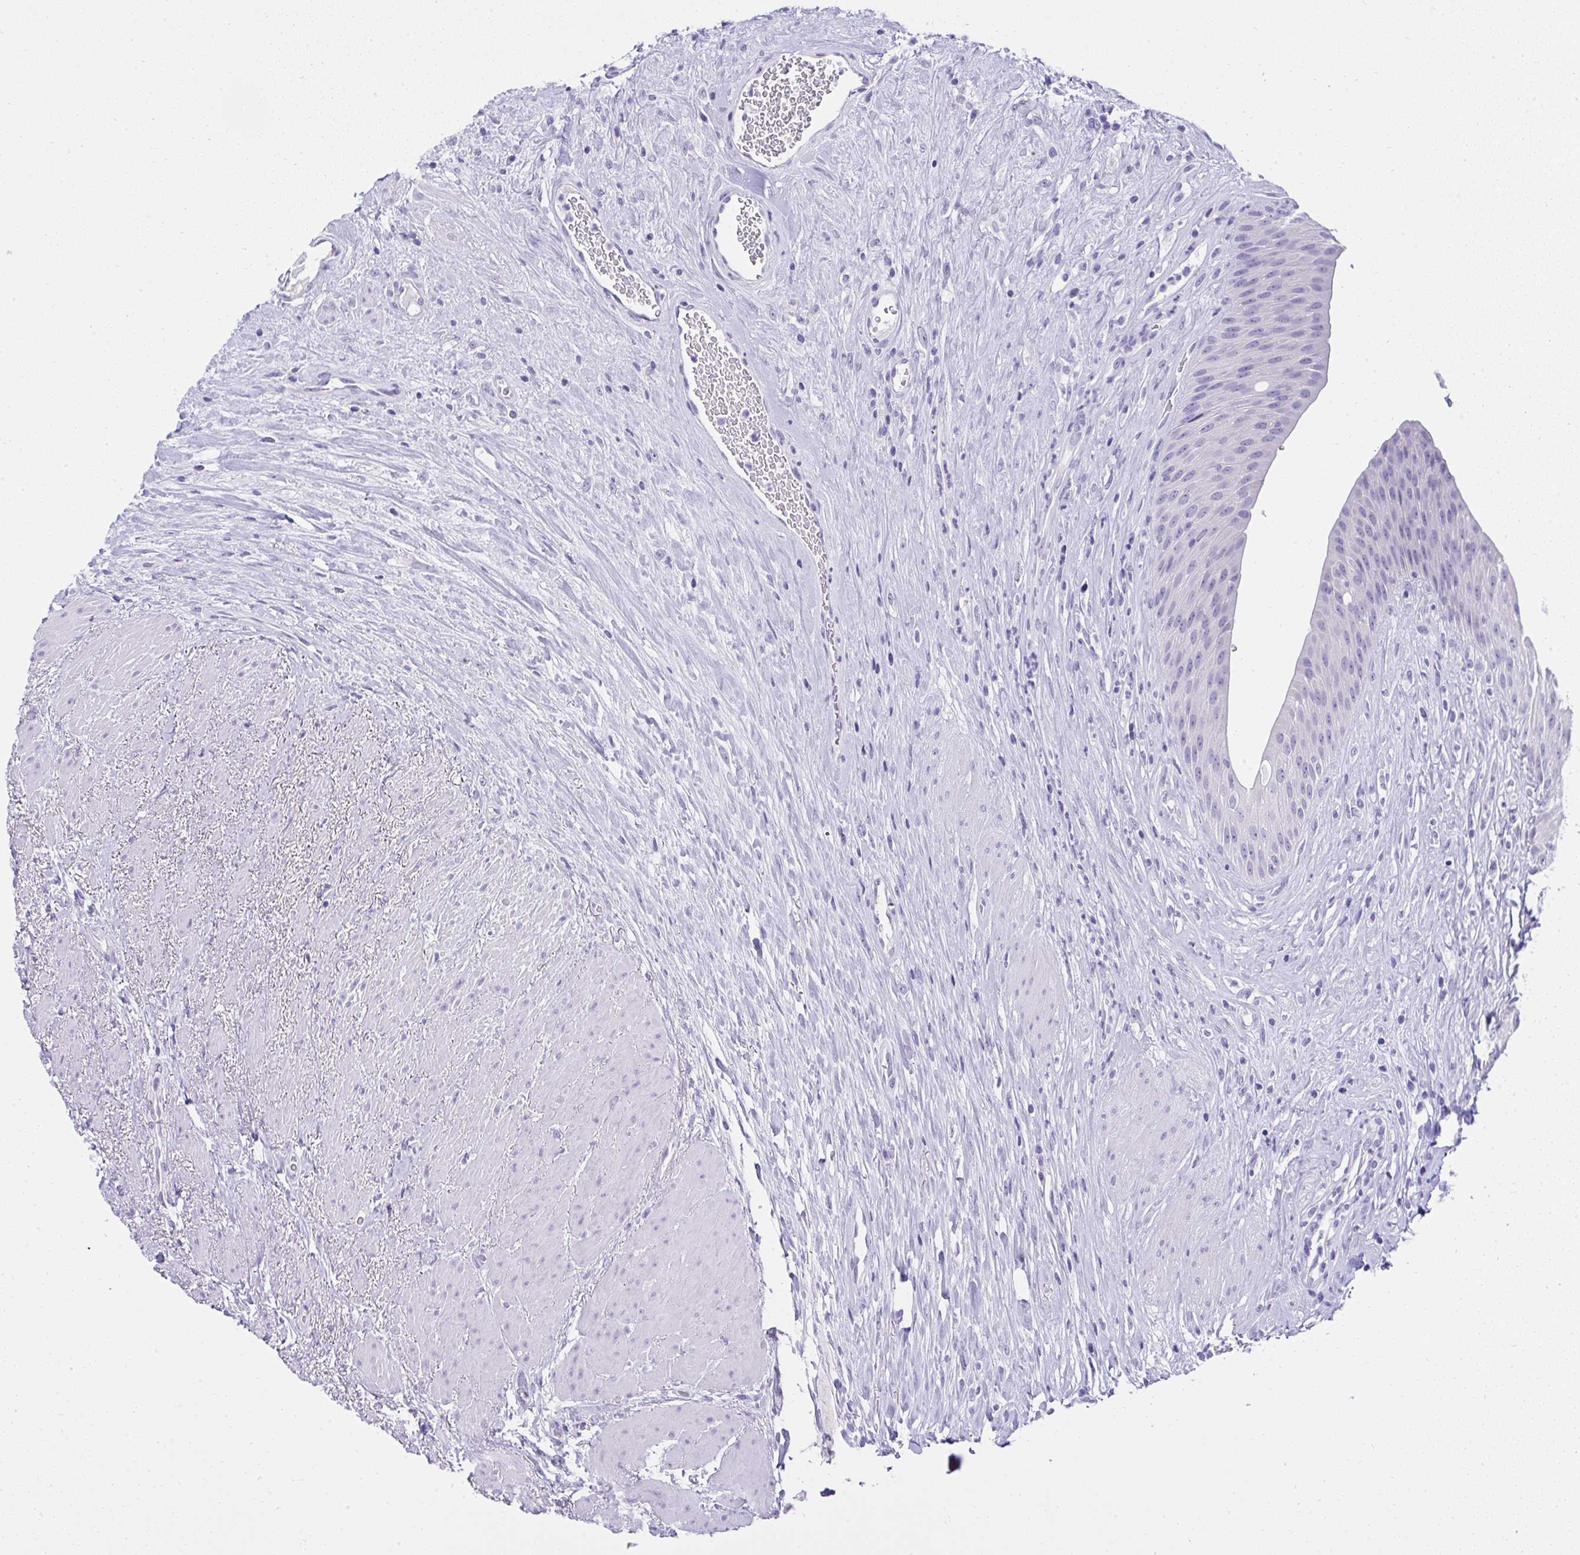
{"staining": {"intensity": "negative", "quantity": "none", "location": "none"}, "tissue": "urinary bladder", "cell_type": "Urothelial cells", "image_type": "normal", "snomed": [{"axis": "morphology", "description": "Normal tissue, NOS"}, {"axis": "topography", "description": "Urinary bladder"}], "caption": "This image is of unremarkable urinary bladder stained with immunohistochemistry (IHC) to label a protein in brown with the nuclei are counter-stained blue. There is no staining in urothelial cells.", "gene": "RNF183", "patient": {"sex": "female", "age": 56}}